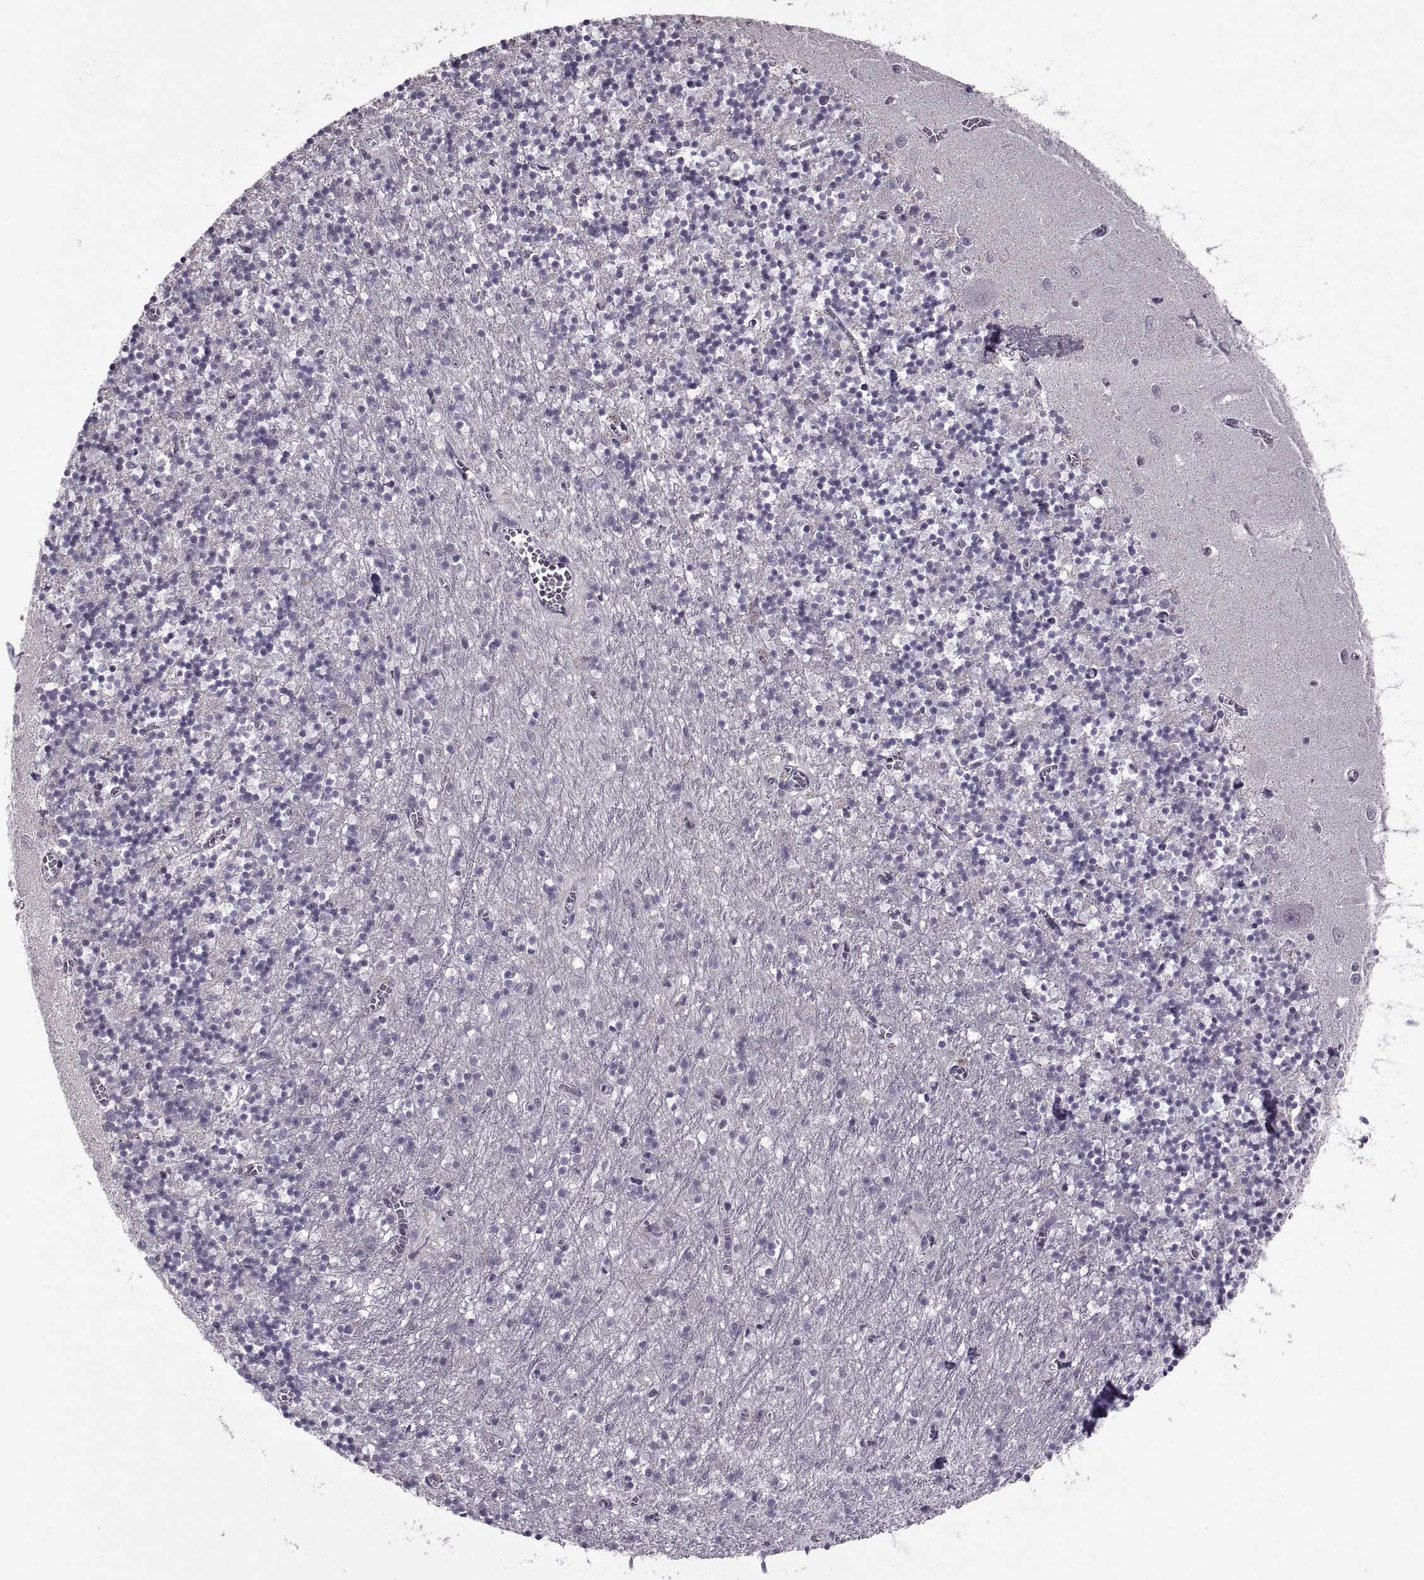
{"staining": {"intensity": "negative", "quantity": "none", "location": "none"}, "tissue": "cerebellum", "cell_type": "Cells in granular layer", "image_type": "normal", "snomed": [{"axis": "morphology", "description": "Normal tissue, NOS"}, {"axis": "topography", "description": "Cerebellum"}], "caption": "Histopathology image shows no protein expression in cells in granular layer of benign cerebellum. (Brightfield microscopy of DAB immunohistochemistry at high magnification).", "gene": "OTP", "patient": {"sex": "female", "age": 64}}